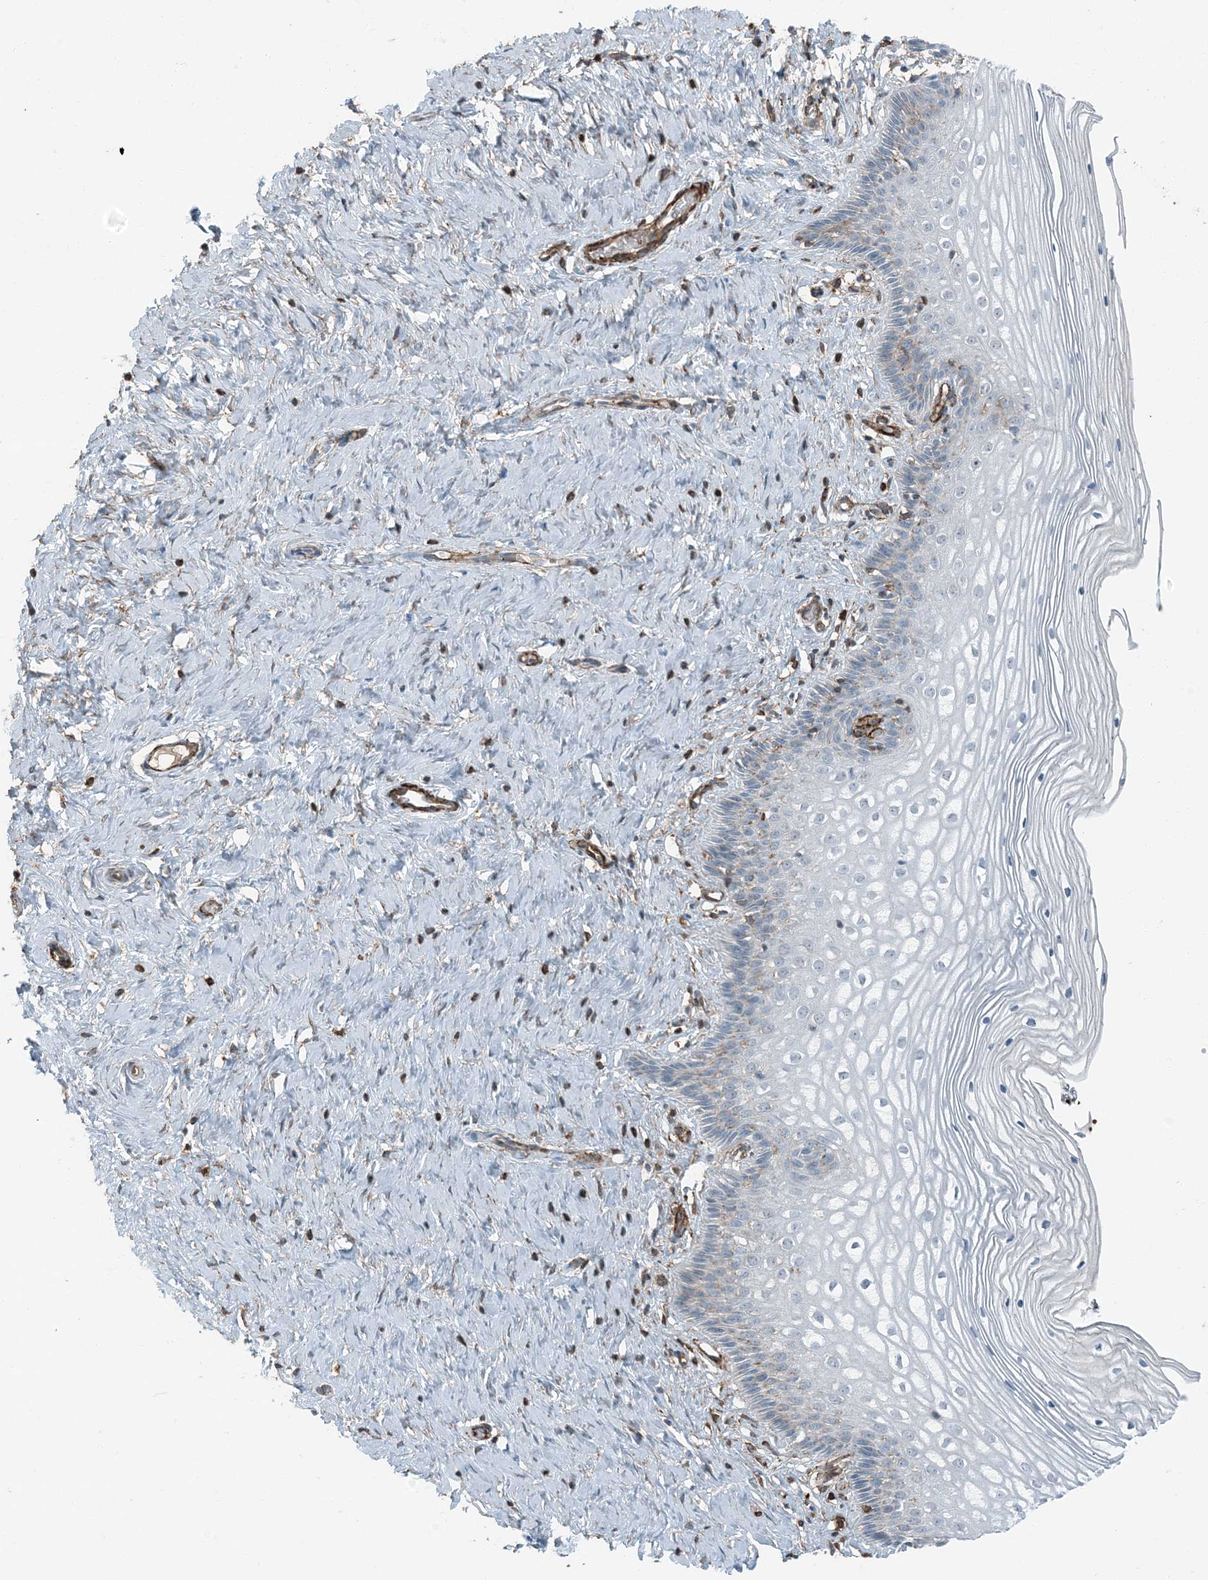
{"staining": {"intensity": "moderate", "quantity": "25%-75%", "location": "cytoplasmic/membranous"}, "tissue": "cervix", "cell_type": "Glandular cells", "image_type": "normal", "snomed": [{"axis": "morphology", "description": "Normal tissue, NOS"}, {"axis": "topography", "description": "Cervix"}], "caption": "DAB immunohistochemical staining of benign cervix displays moderate cytoplasmic/membranous protein expression in approximately 25%-75% of glandular cells. The protein of interest is stained brown, and the nuclei are stained in blue (DAB (3,3'-diaminobenzidine) IHC with brightfield microscopy, high magnification).", "gene": "APOBEC3C", "patient": {"sex": "female", "age": 33}}